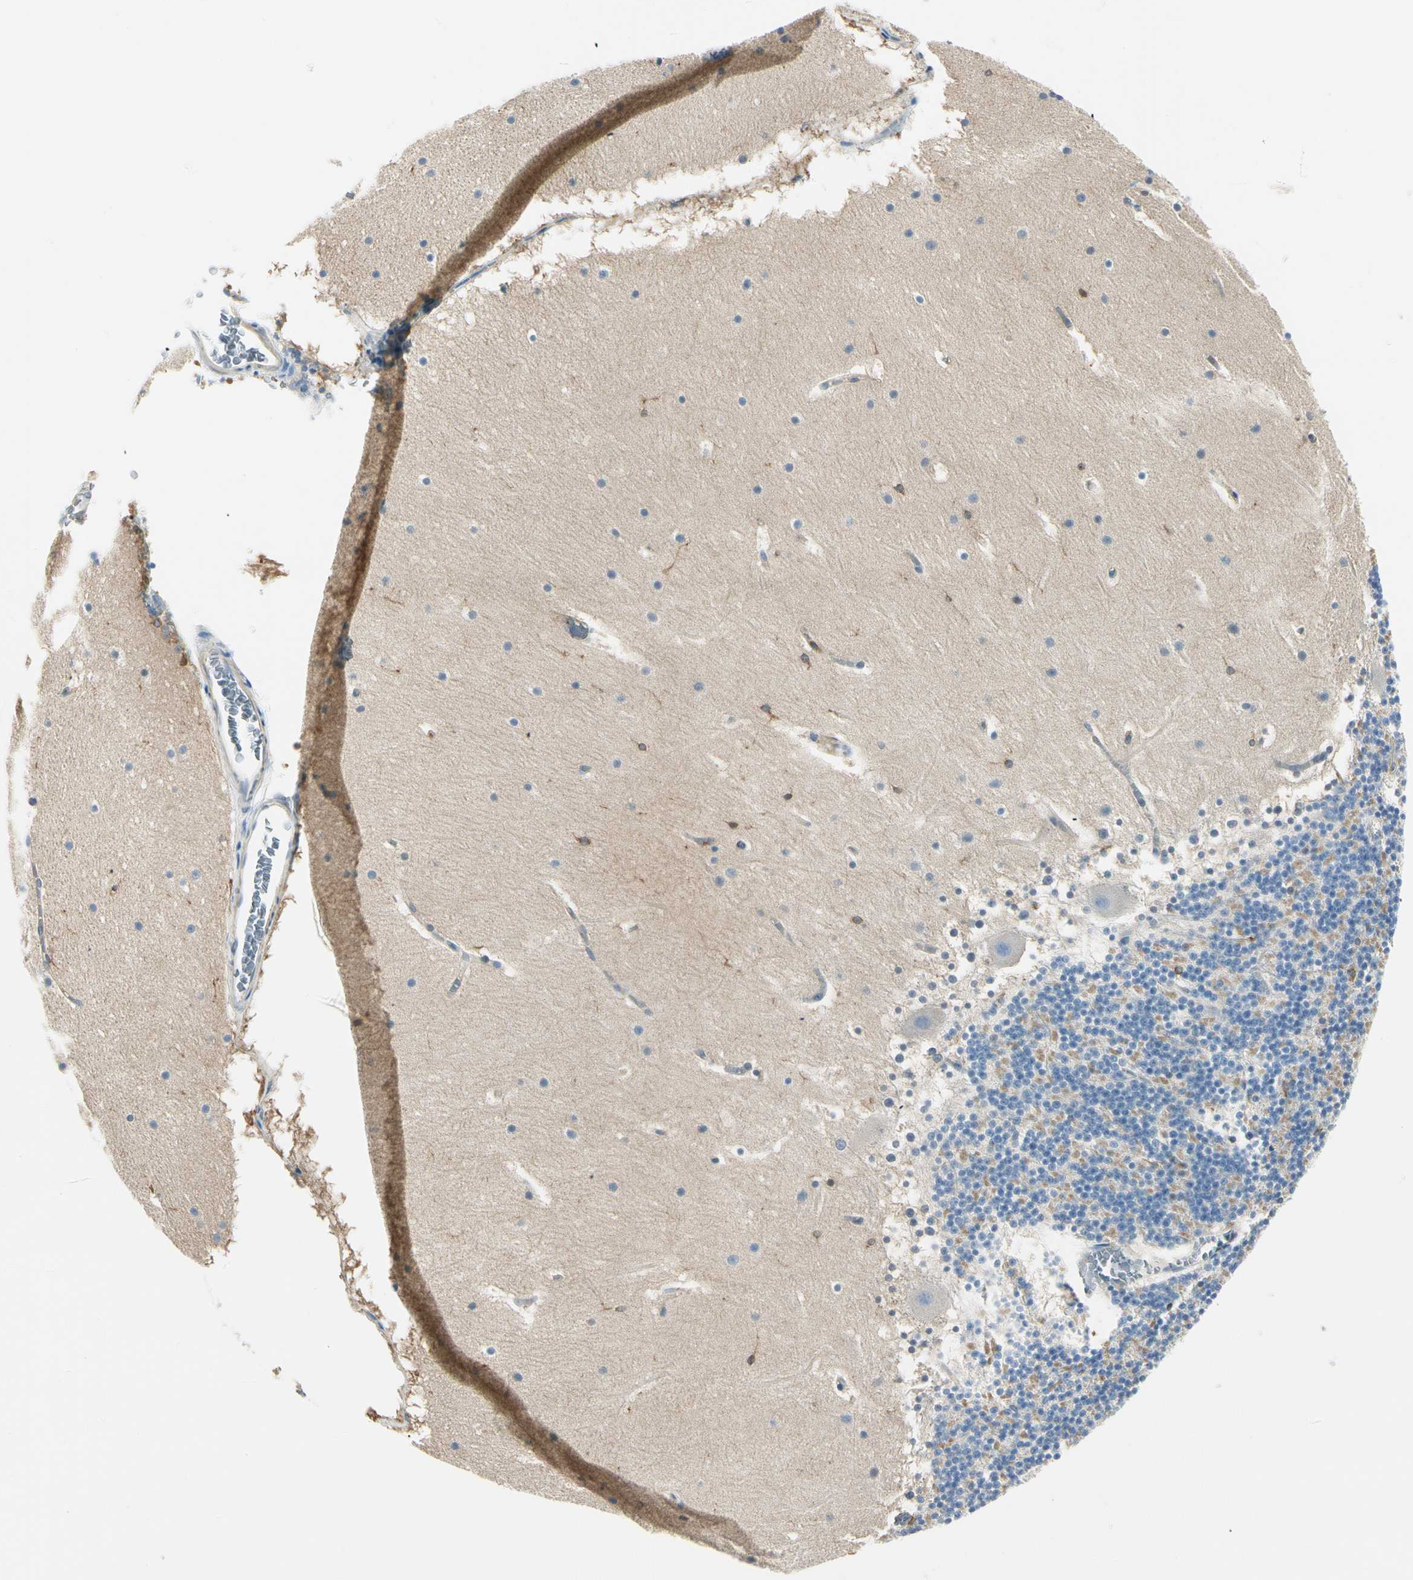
{"staining": {"intensity": "negative", "quantity": "none", "location": "none"}, "tissue": "cerebellum", "cell_type": "Cells in granular layer", "image_type": "normal", "snomed": [{"axis": "morphology", "description": "Normal tissue, NOS"}, {"axis": "topography", "description": "Cerebellum"}], "caption": "High magnification brightfield microscopy of unremarkable cerebellum stained with DAB (3,3'-diaminobenzidine) (brown) and counterstained with hematoxylin (blue): cells in granular layer show no significant positivity.", "gene": "CAPZA2", "patient": {"sex": "male", "age": 45}}